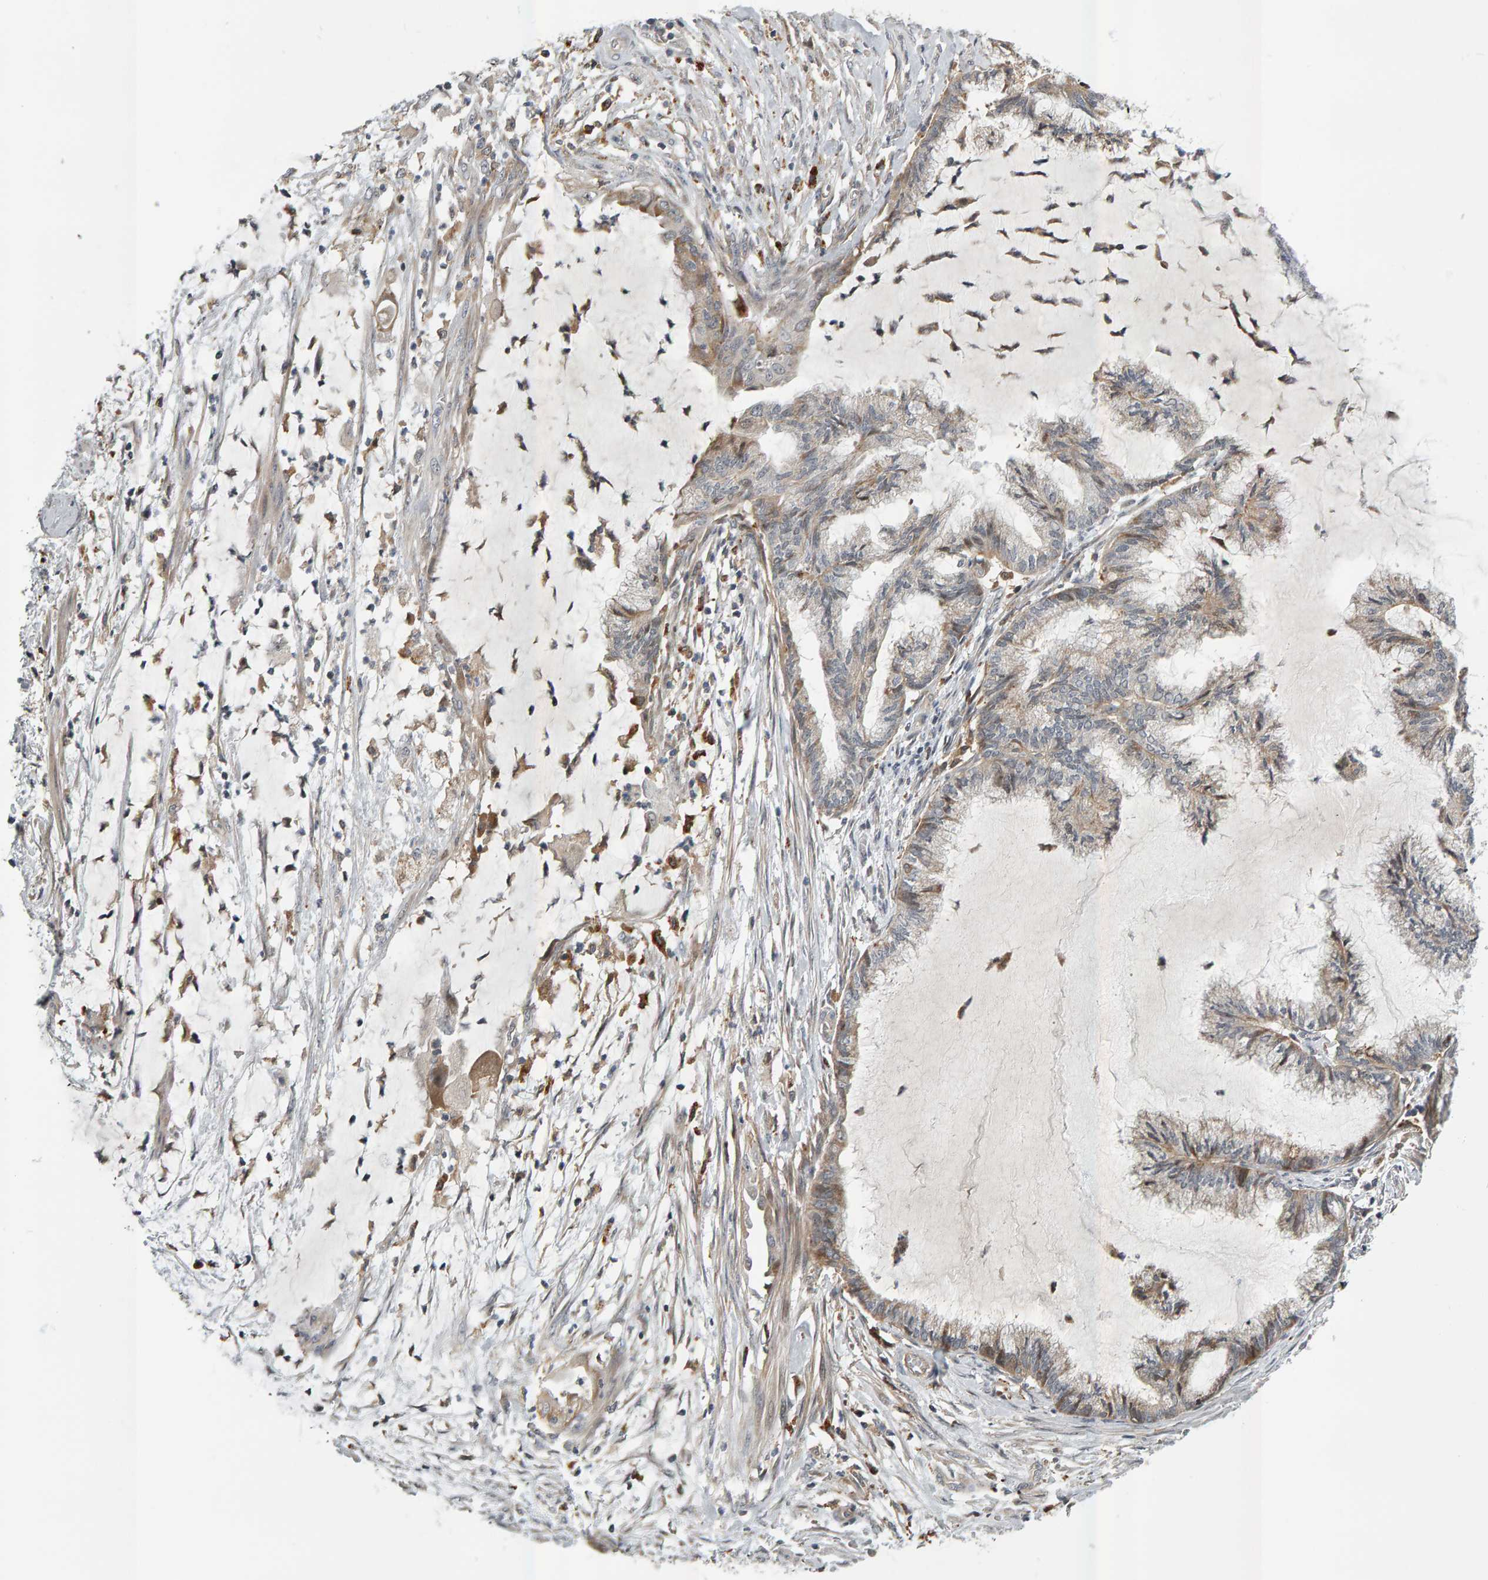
{"staining": {"intensity": "weak", "quantity": "<25%", "location": "cytoplasmic/membranous"}, "tissue": "endometrial cancer", "cell_type": "Tumor cells", "image_type": "cancer", "snomed": [{"axis": "morphology", "description": "Adenocarcinoma, NOS"}, {"axis": "topography", "description": "Endometrium"}], "caption": "A micrograph of adenocarcinoma (endometrial) stained for a protein exhibits no brown staining in tumor cells.", "gene": "ZNF160", "patient": {"sex": "female", "age": 86}}